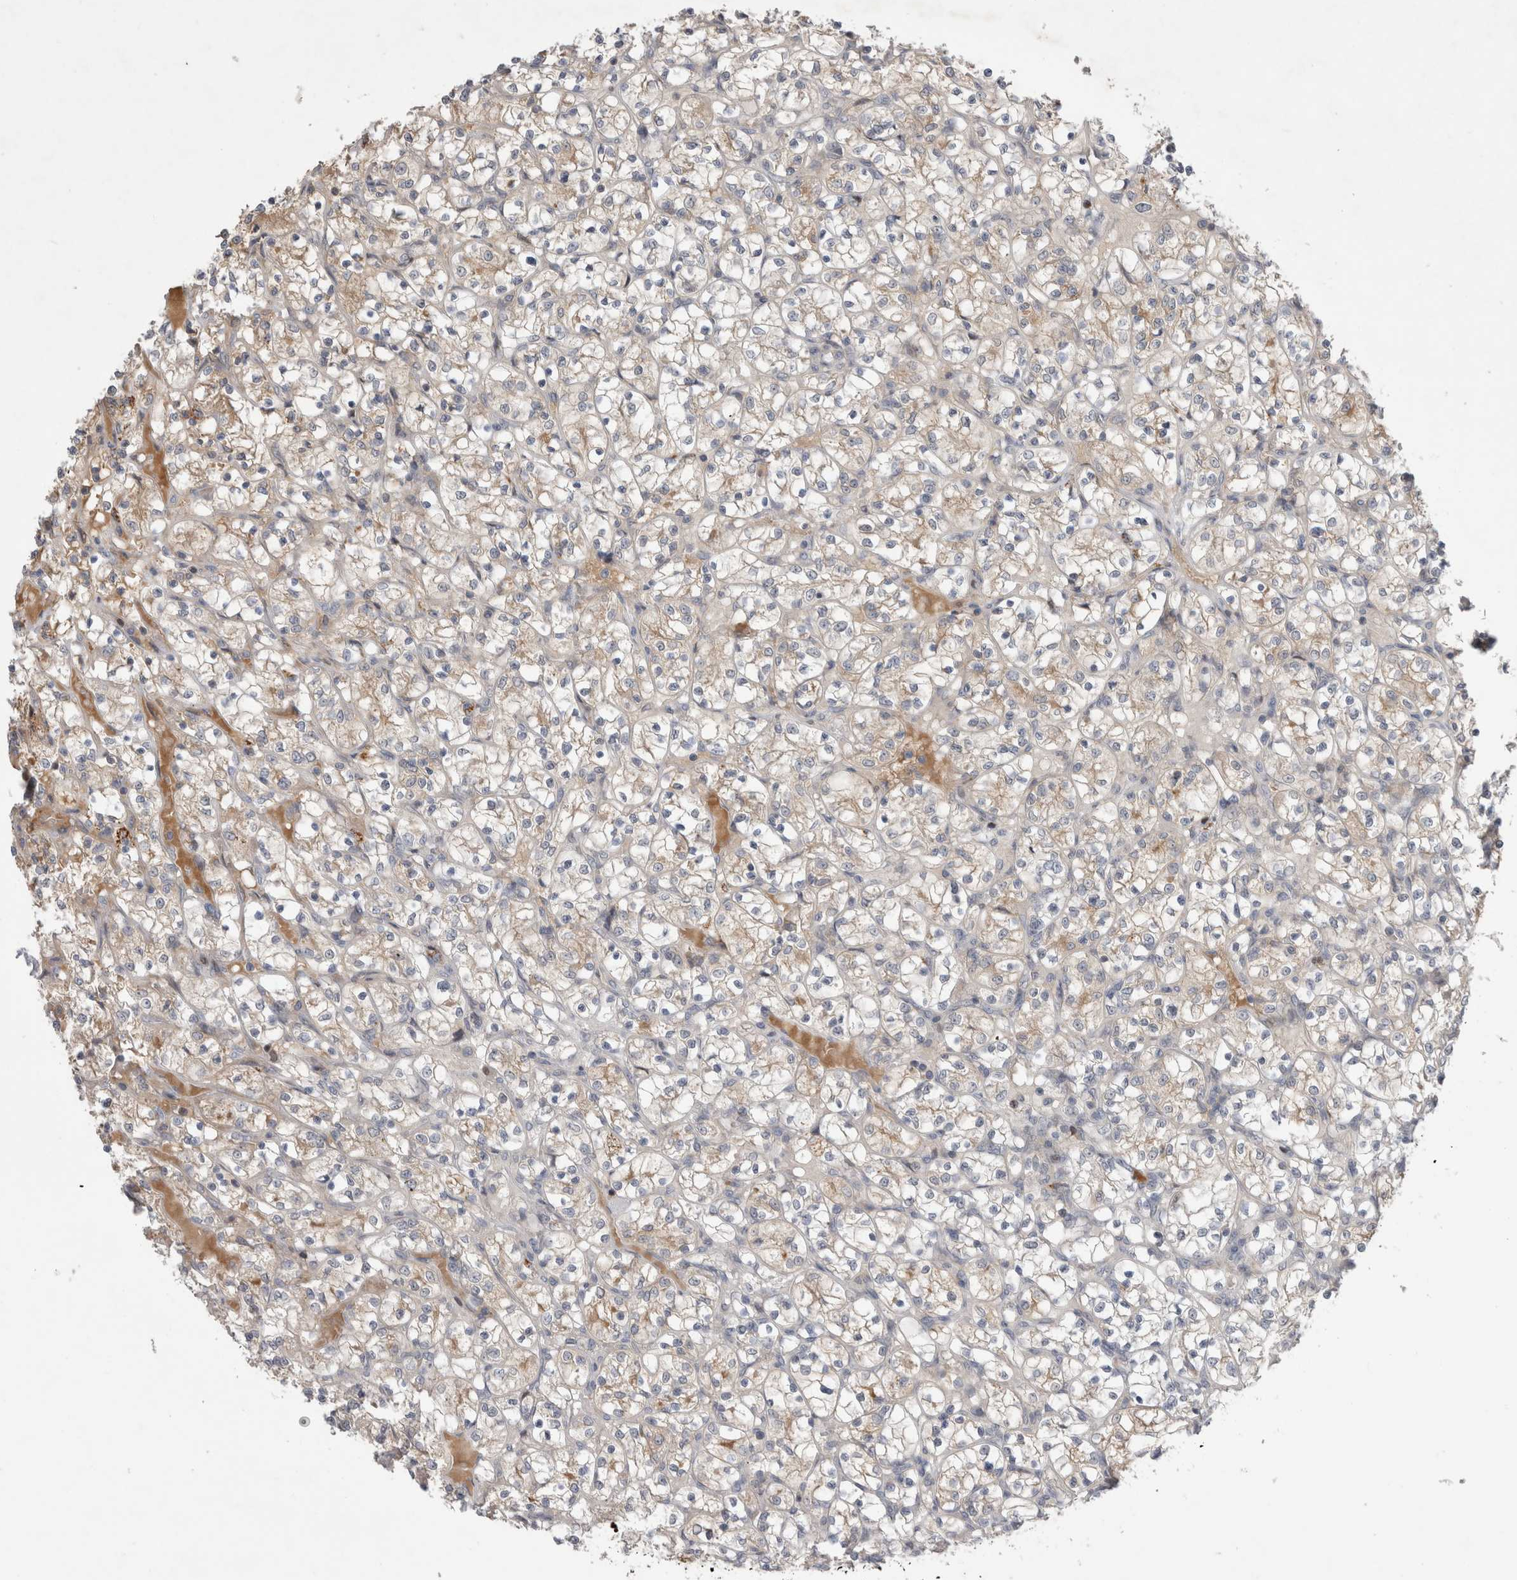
{"staining": {"intensity": "weak", "quantity": ">75%", "location": "cytoplasmic/membranous"}, "tissue": "renal cancer", "cell_type": "Tumor cells", "image_type": "cancer", "snomed": [{"axis": "morphology", "description": "Adenocarcinoma, NOS"}, {"axis": "topography", "description": "Kidney"}], "caption": "IHC micrograph of neoplastic tissue: renal cancer stained using immunohistochemistry exhibits low levels of weak protein expression localized specifically in the cytoplasmic/membranous of tumor cells, appearing as a cytoplasmic/membranous brown color.", "gene": "PLEKHM1", "patient": {"sex": "female", "age": 69}}